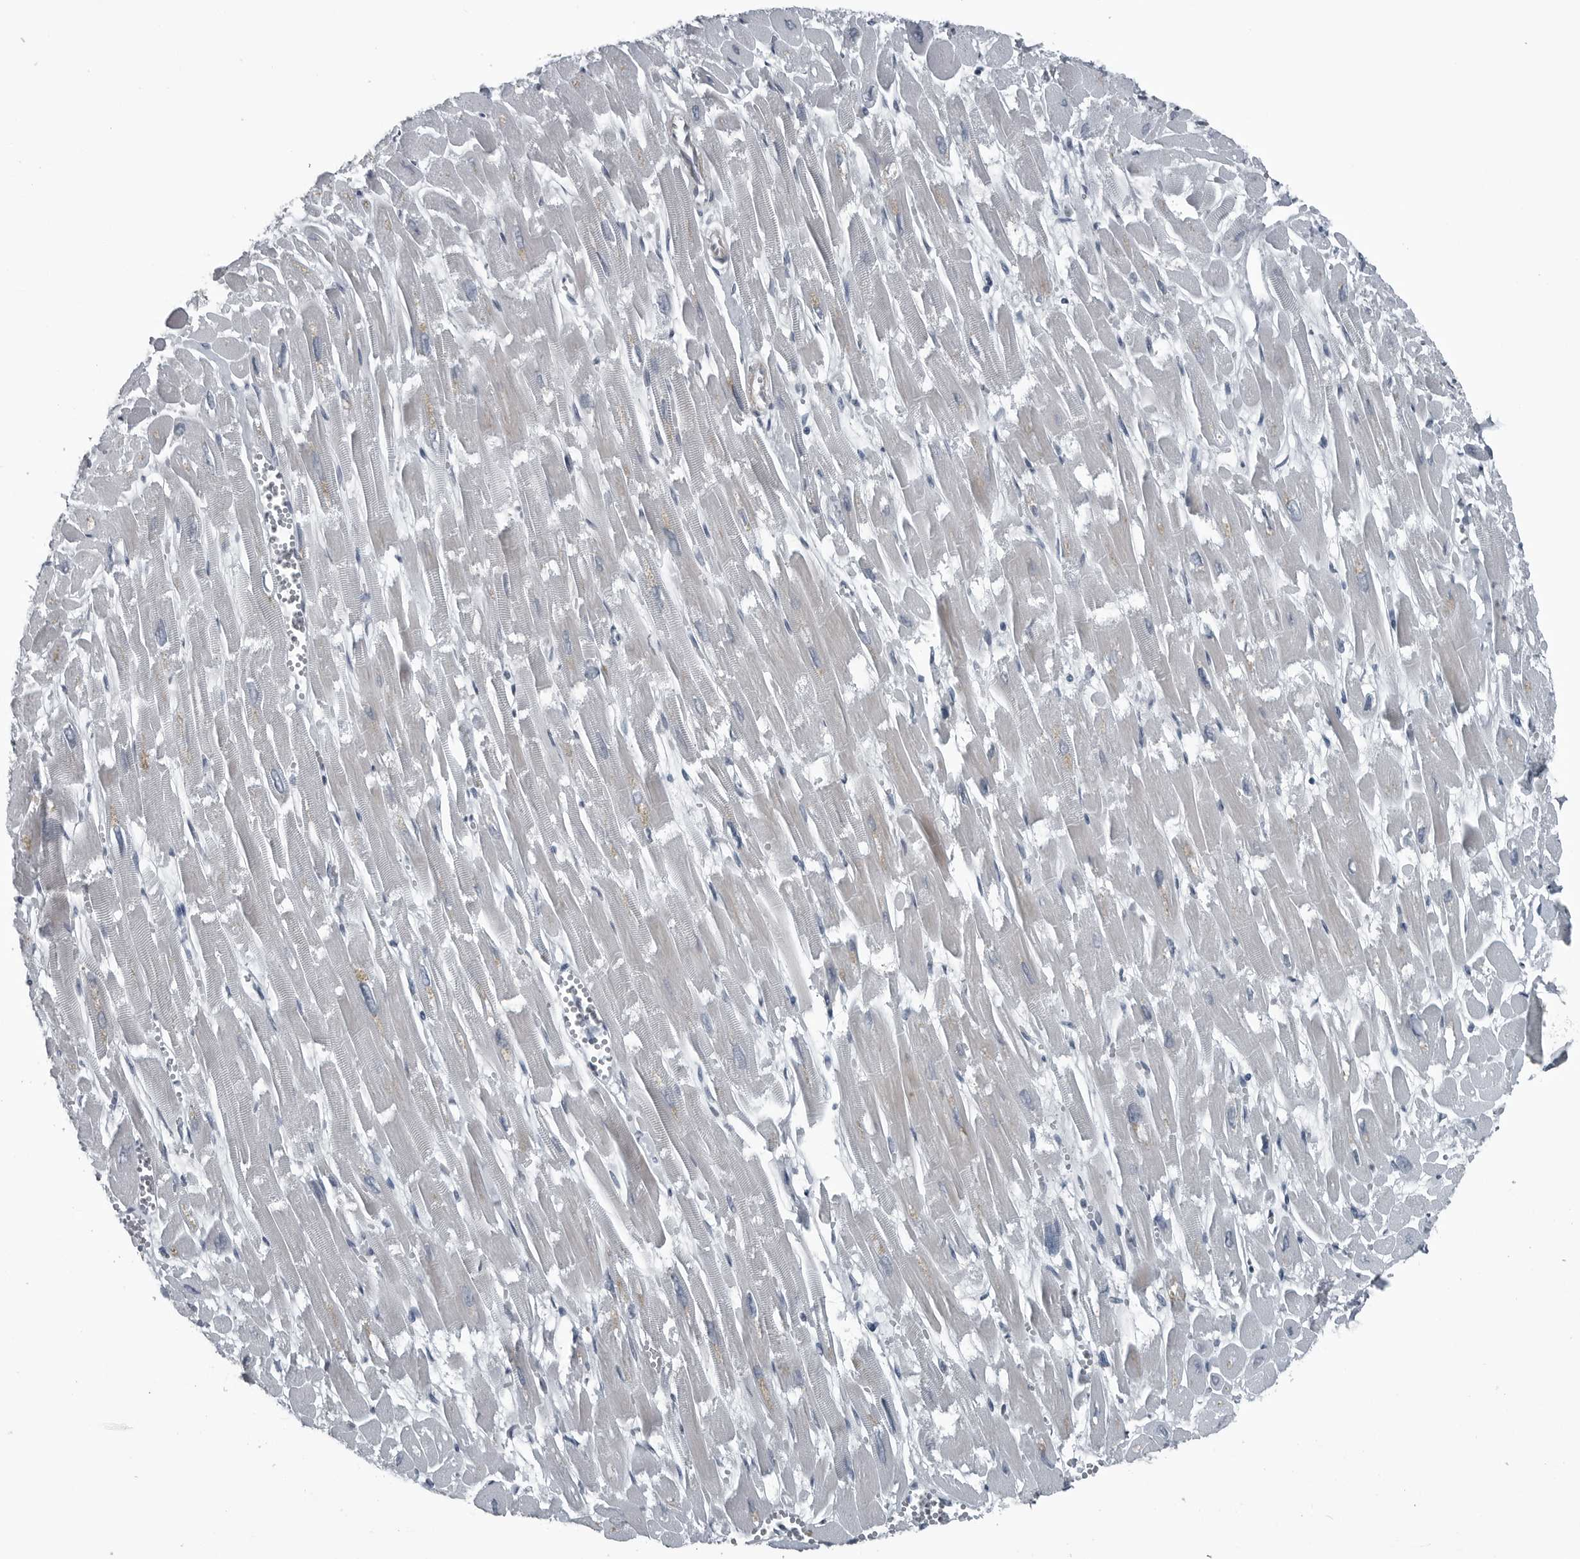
{"staining": {"intensity": "negative", "quantity": "none", "location": "none"}, "tissue": "heart muscle", "cell_type": "Cardiomyocytes", "image_type": "normal", "snomed": [{"axis": "morphology", "description": "Normal tissue, NOS"}, {"axis": "topography", "description": "Heart"}], "caption": "Heart muscle stained for a protein using immunohistochemistry (IHC) shows no positivity cardiomyocytes.", "gene": "DNAAF11", "patient": {"sex": "male", "age": 54}}